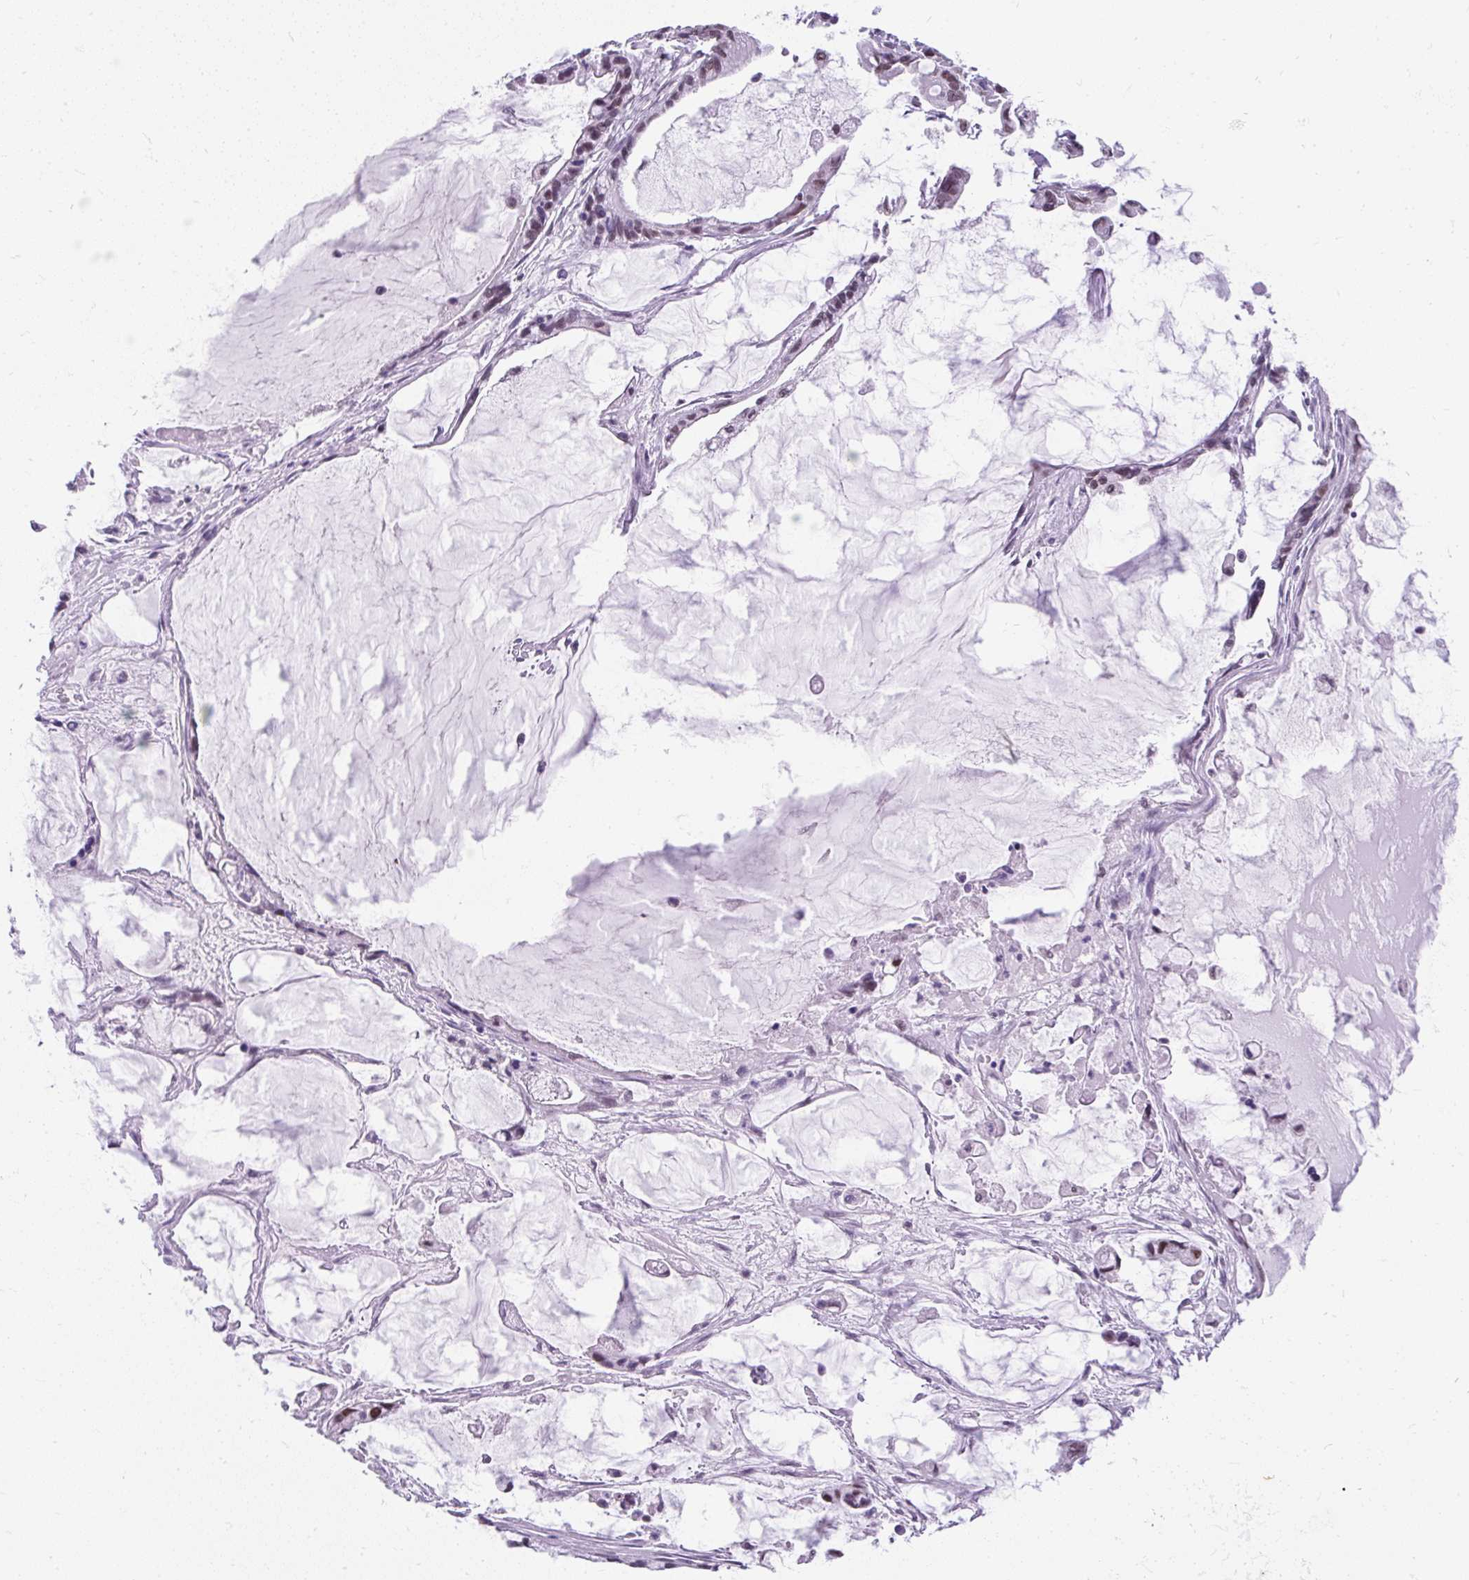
{"staining": {"intensity": "strong", "quantity": "25%-75%", "location": "nuclear"}, "tissue": "ovarian cancer", "cell_type": "Tumor cells", "image_type": "cancer", "snomed": [{"axis": "morphology", "description": "Cystadenocarcinoma, mucinous, NOS"}, {"axis": "topography", "description": "Ovary"}], "caption": "Immunohistochemistry (IHC) (DAB (3,3'-diaminobenzidine)) staining of human ovarian cancer (mucinous cystadenocarcinoma) demonstrates strong nuclear protein staining in approximately 25%-75% of tumor cells. Using DAB (brown) and hematoxylin (blue) stains, captured at high magnification using brightfield microscopy.", "gene": "PLCXD2", "patient": {"sex": "female", "age": 63}}